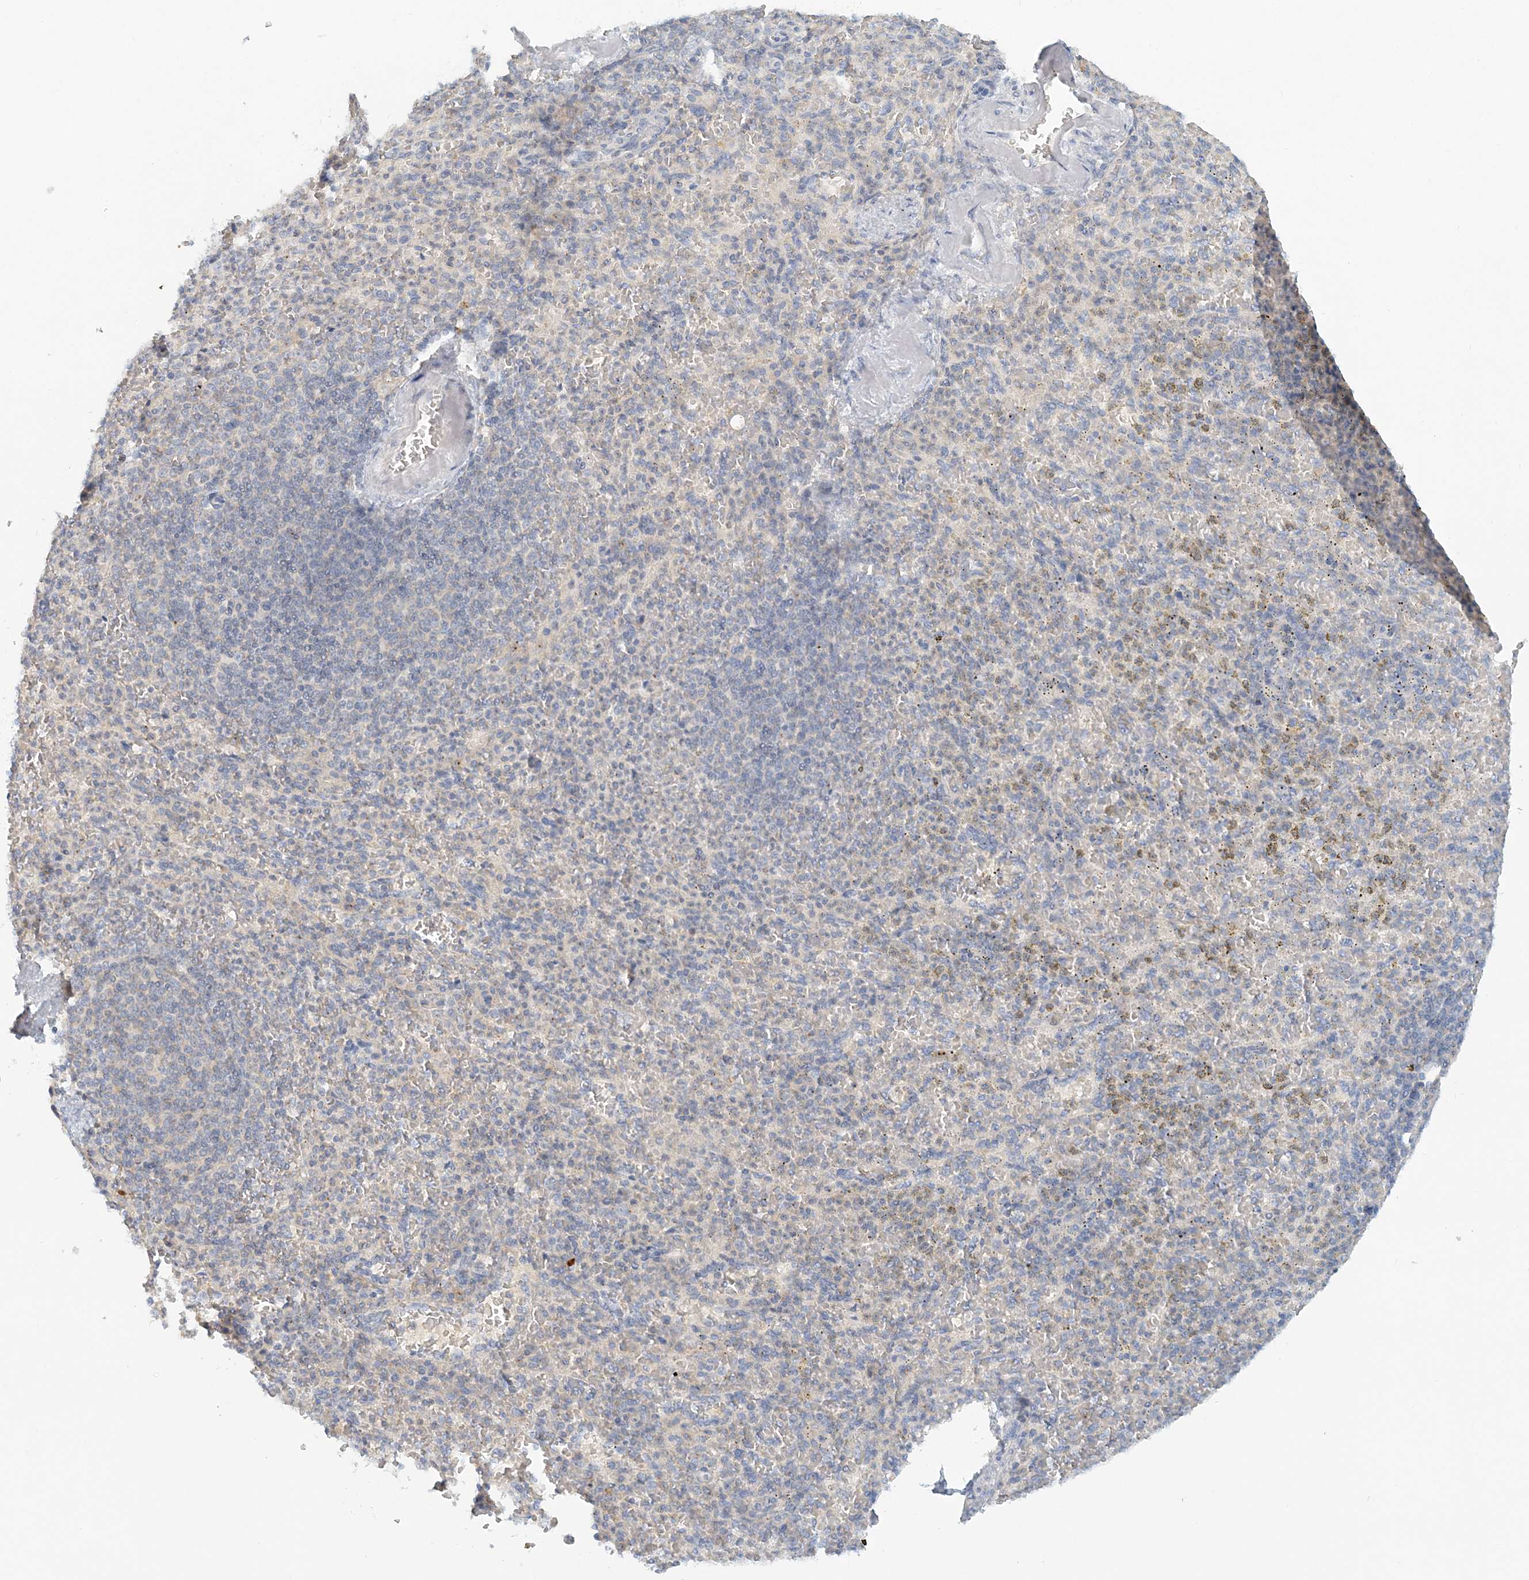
{"staining": {"intensity": "negative", "quantity": "none", "location": "none"}, "tissue": "spleen", "cell_type": "Cells in red pulp", "image_type": "normal", "snomed": [{"axis": "morphology", "description": "Normal tissue, NOS"}, {"axis": "topography", "description": "Spleen"}], "caption": "This photomicrograph is of unremarkable spleen stained with immunohistochemistry (IHC) to label a protein in brown with the nuclei are counter-stained blue. There is no positivity in cells in red pulp. (Immunohistochemistry, brightfield microscopy, high magnification).", "gene": "NAA11", "patient": {"sex": "female", "age": 74}}